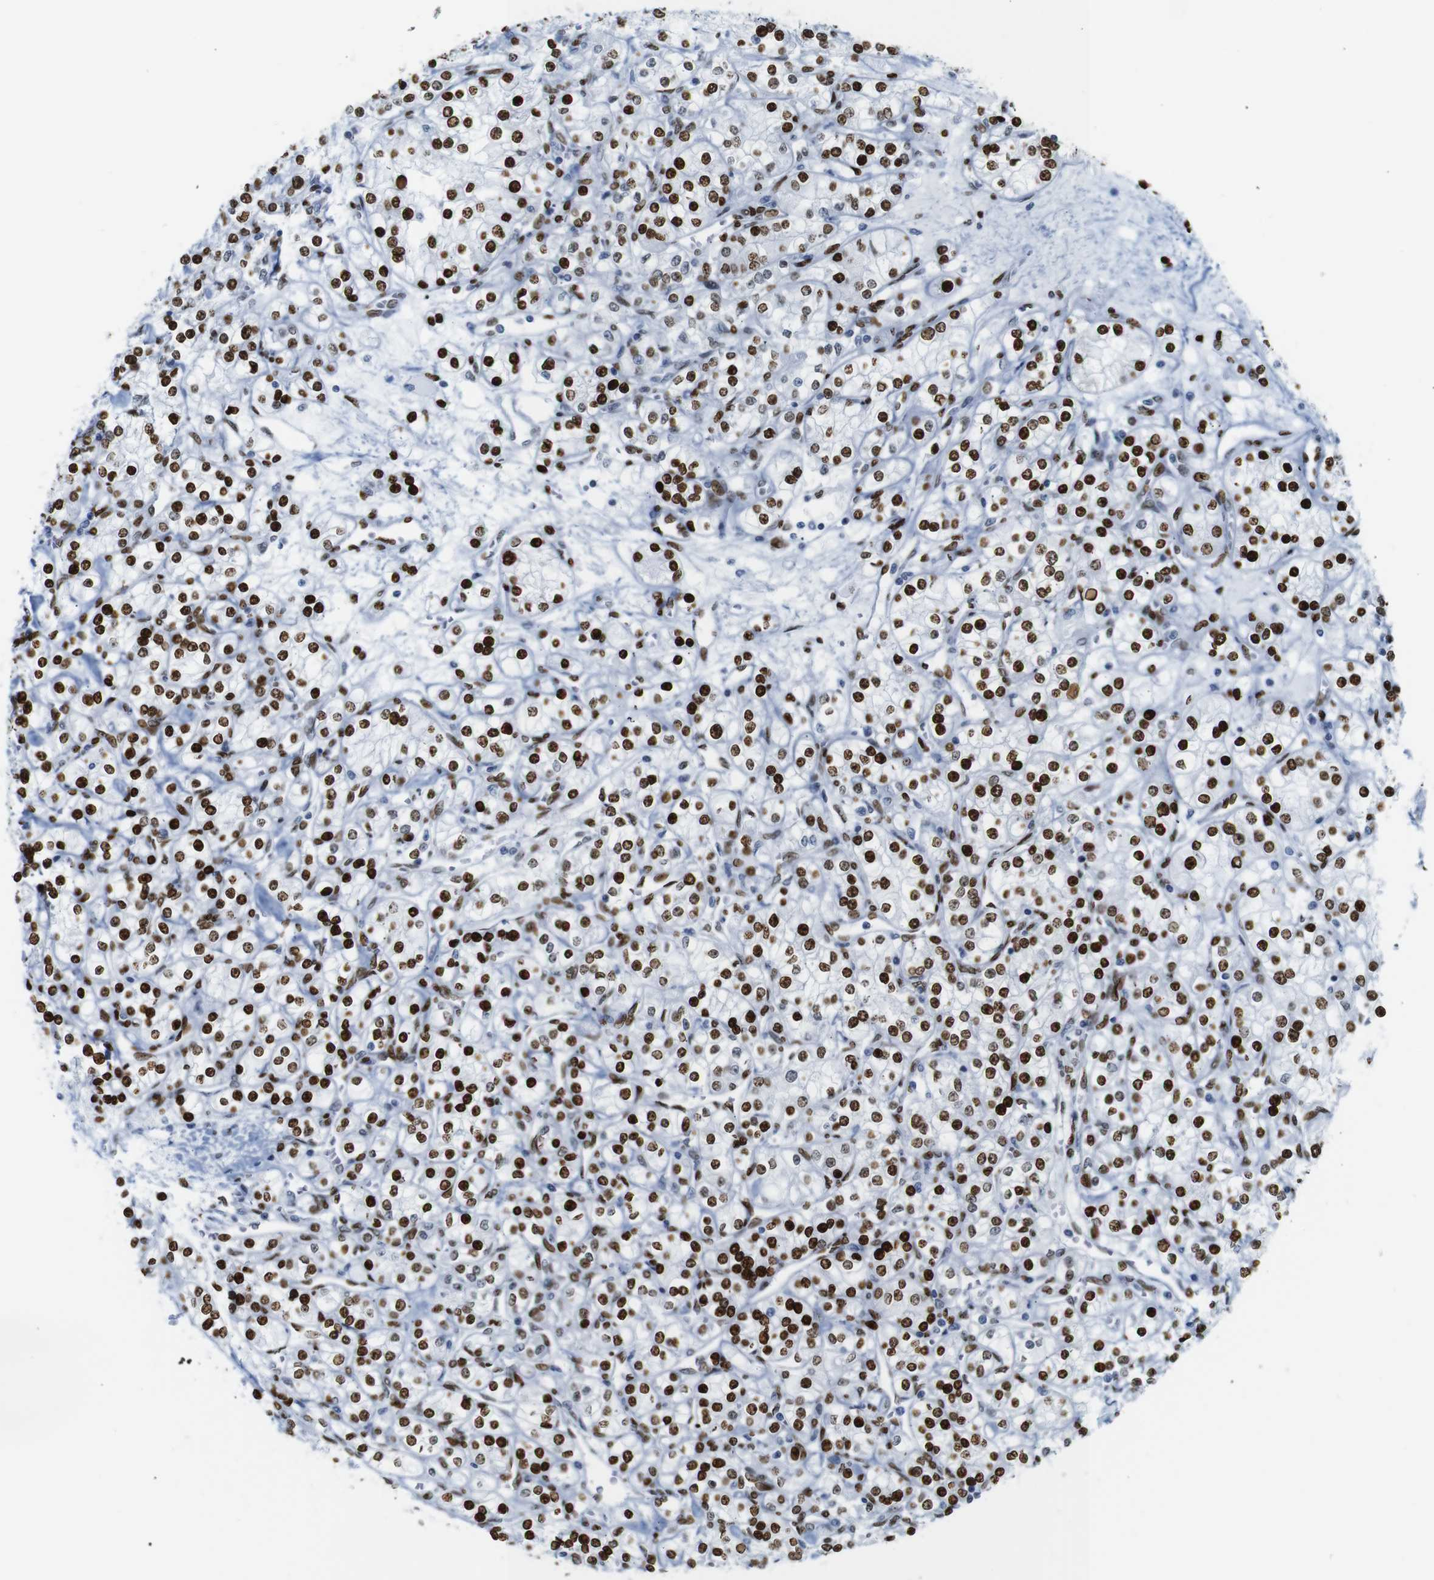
{"staining": {"intensity": "strong", "quantity": ">75%", "location": "nuclear"}, "tissue": "renal cancer", "cell_type": "Tumor cells", "image_type": "cancer", "snomed": [{"axis": "morphology", "description": "Adenocarcinoma, NOS"}, {"axis": "topography", "description": "Kidney"}], "caption": "The image demonstrates a brown stain indicating the presence of a protein in the nuclear of tumor cells in renal cancer. (DAB IHC with brightfield microscopy, high magnification).", "gene": "NPIPB15", "patient": {"sex": "male", "age": 77}}